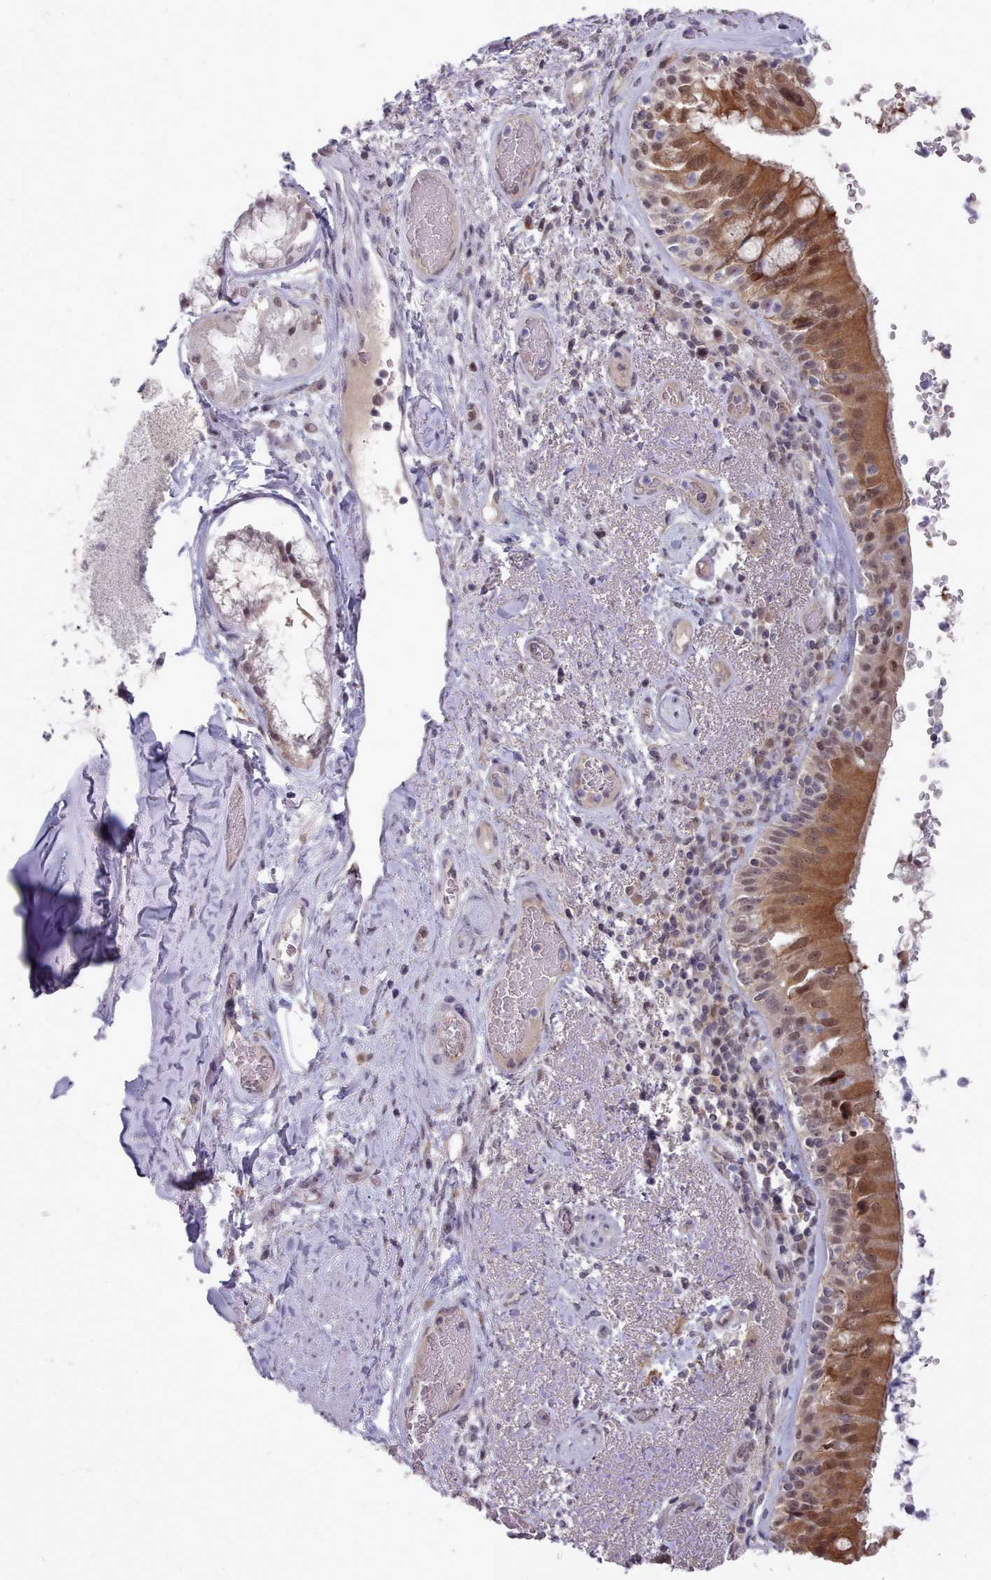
{"staining": {"intensity": "moderate", "quantity": ">75%", "location": "cytoplasmic/membranous,nuclear"}, "tissue": "bronchus", "cell_type": "Respiratory epithelial cells", "image_type": "normal", "snomed": [{"axis": "morphology", "description": "Normal tissue, NOS"}, {"axis": "topography", "description": "Cartilage tissue"}, {"axis": "topography", "description": "Bronchus"}], "caption": "This image reveals normal bronchus stained with IHC to label a protein in brown. The cytoplasmic/membranous,nuclear of respiratory epithelial cells show moderate positivity for the protein. Nuclei are counter-stained blue.", "gene": "GINS1", "patient": {"sex": "male", "age": 63}}